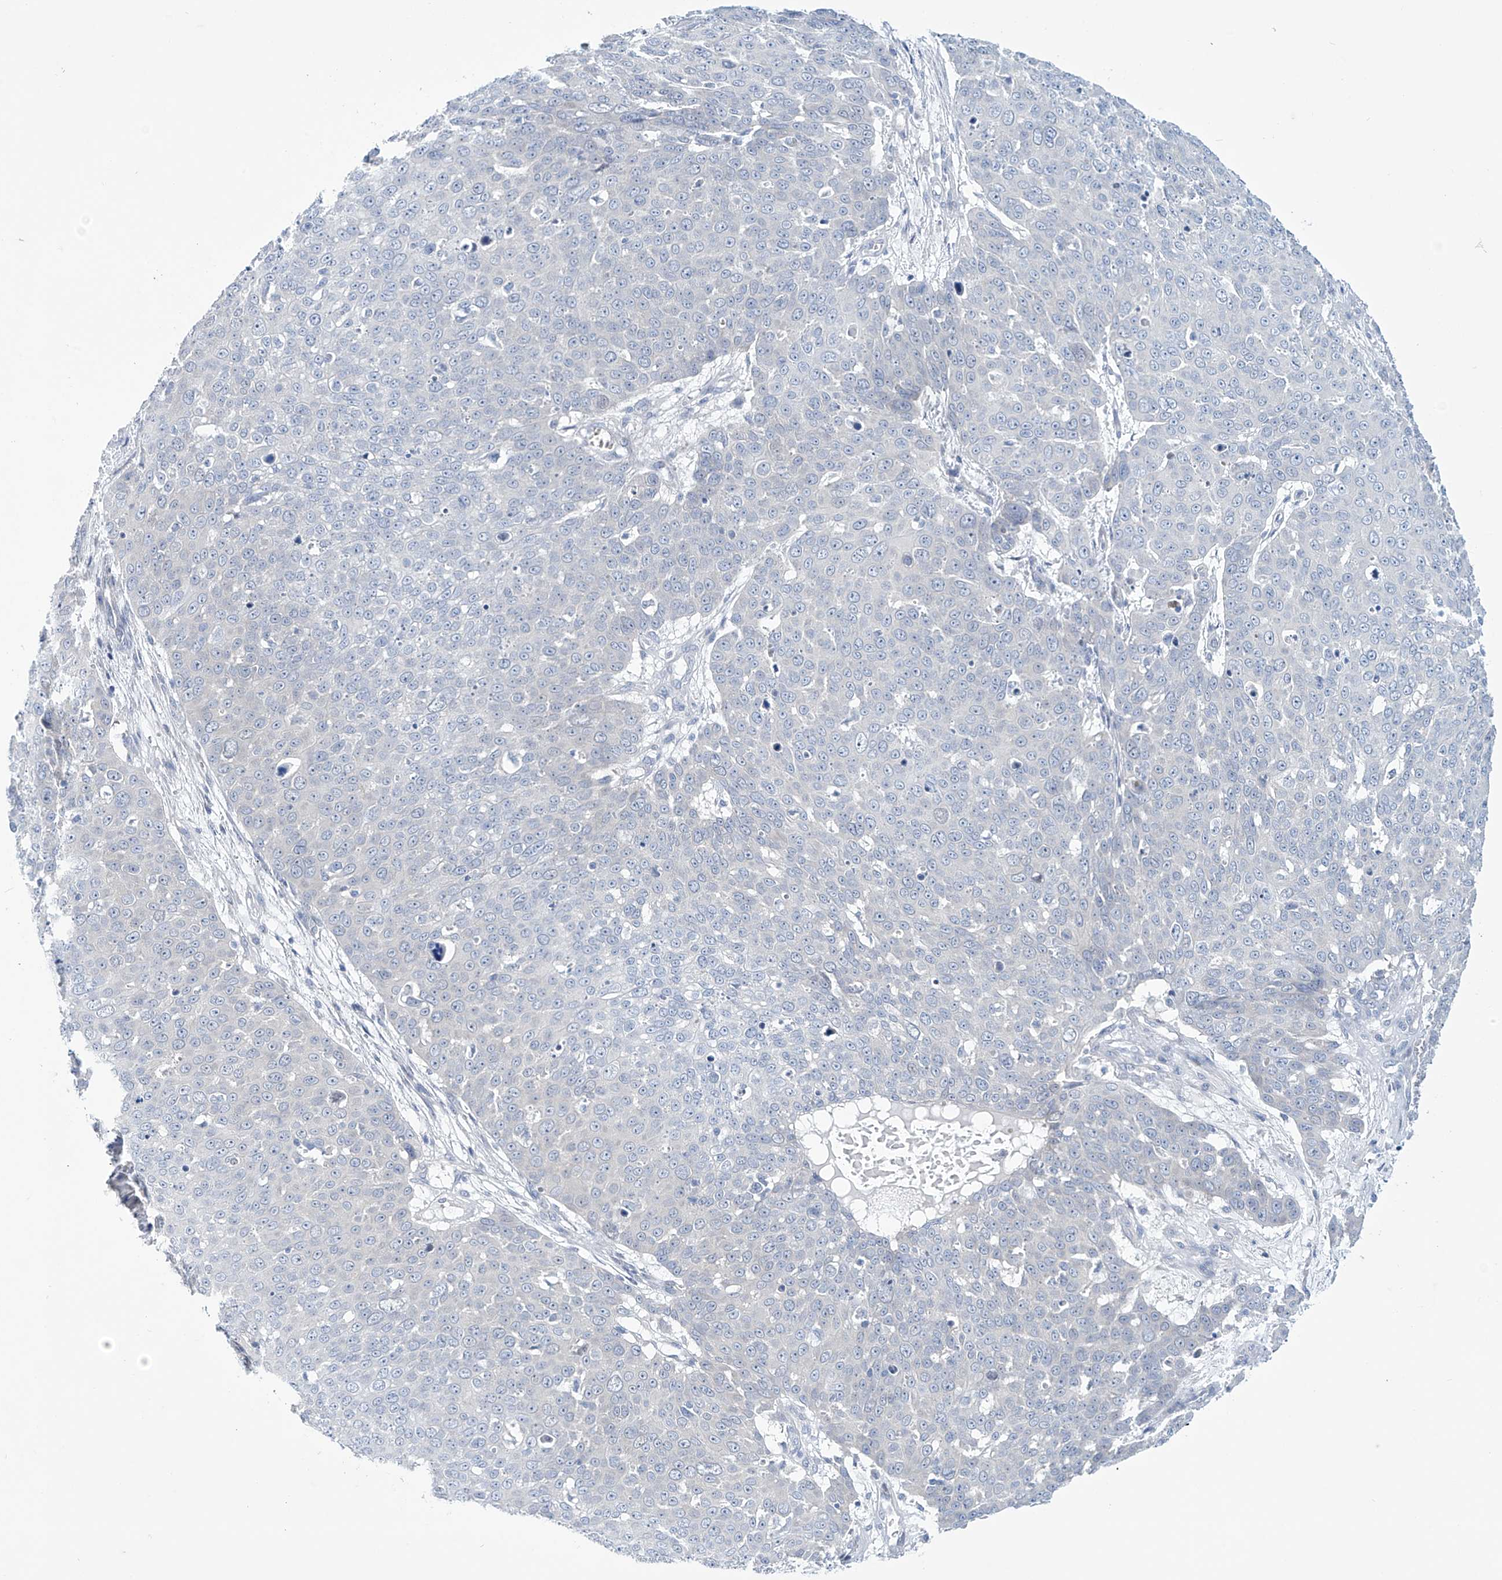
{"staining": {"intensity": "negative", "quantity": "none", "location": "none"}, "tissue": "skin cancer", "cell_type": "Tumor cells", "image_type": "cancer", "snomed": [{"axis": "morphology", "description": "Squamous cell carcinoma, NOS"}, {"axis": "topography", "description": "Skin"}], "caption": "Skin cancer was stained to show a protein in brown. There is no significant positivity in tumor cells.", "gene": "TRIM60", "patient": {"sex": "male", "age": 71}}